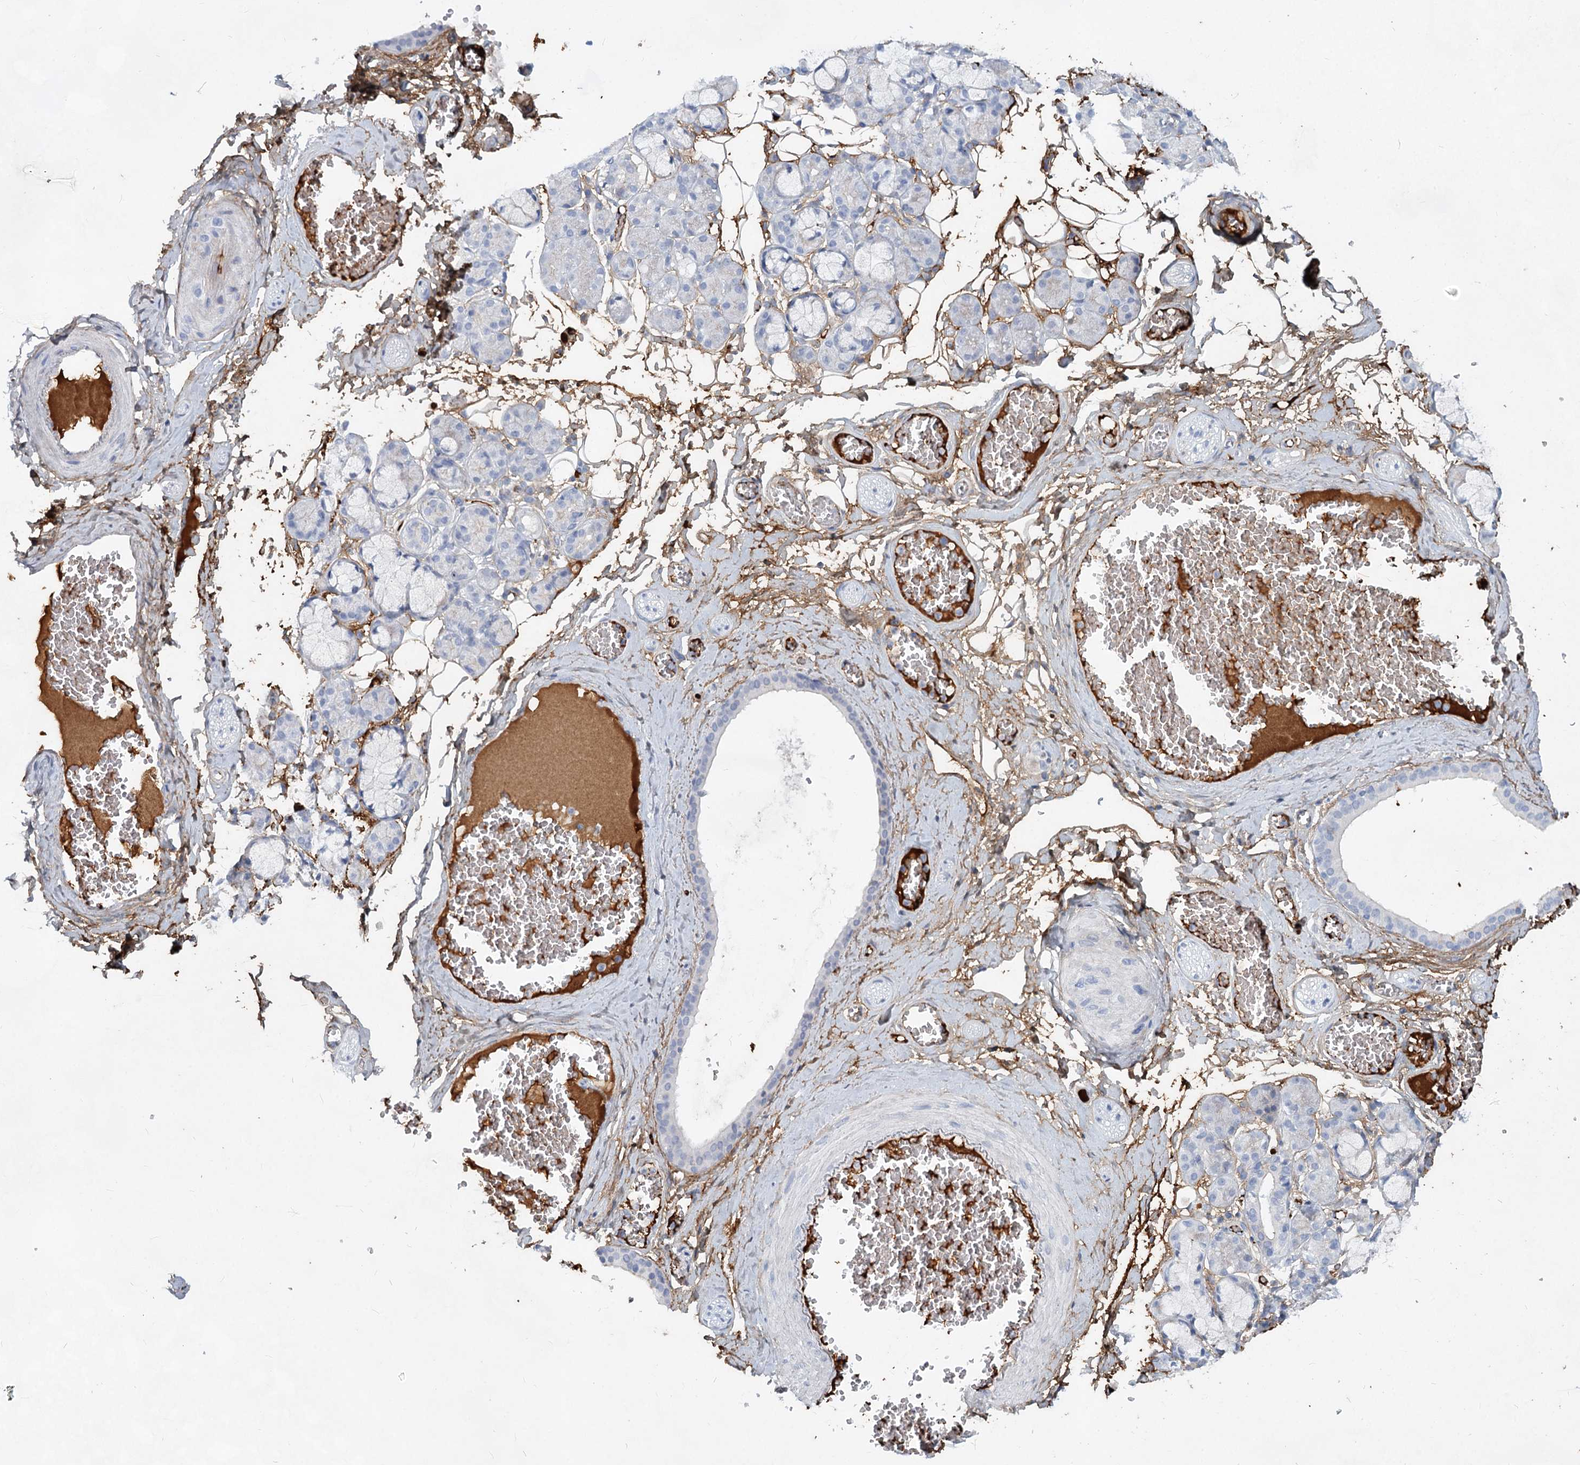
{"staining": {"intensity": "negative", "quantity": "none", "location": "none"}, "tissue": "salivary gland", "cell_type": "Glandular cells", "image_type": "normal", "snomed": [{"axis": "morphology", "description": "Normal tissue, NOS"}, {"axis": "topography", "description": "Salivary gland"}], "caption": "Protein analysis of unremarkable salivary gland demonstrates no significant expression in glandular cells. (DAB (3,3'-diaminobenzidine) immunohistochemistry, high magnification).", "gene": "TASOR2", "patient": {"sex": "male", "age": 63}}